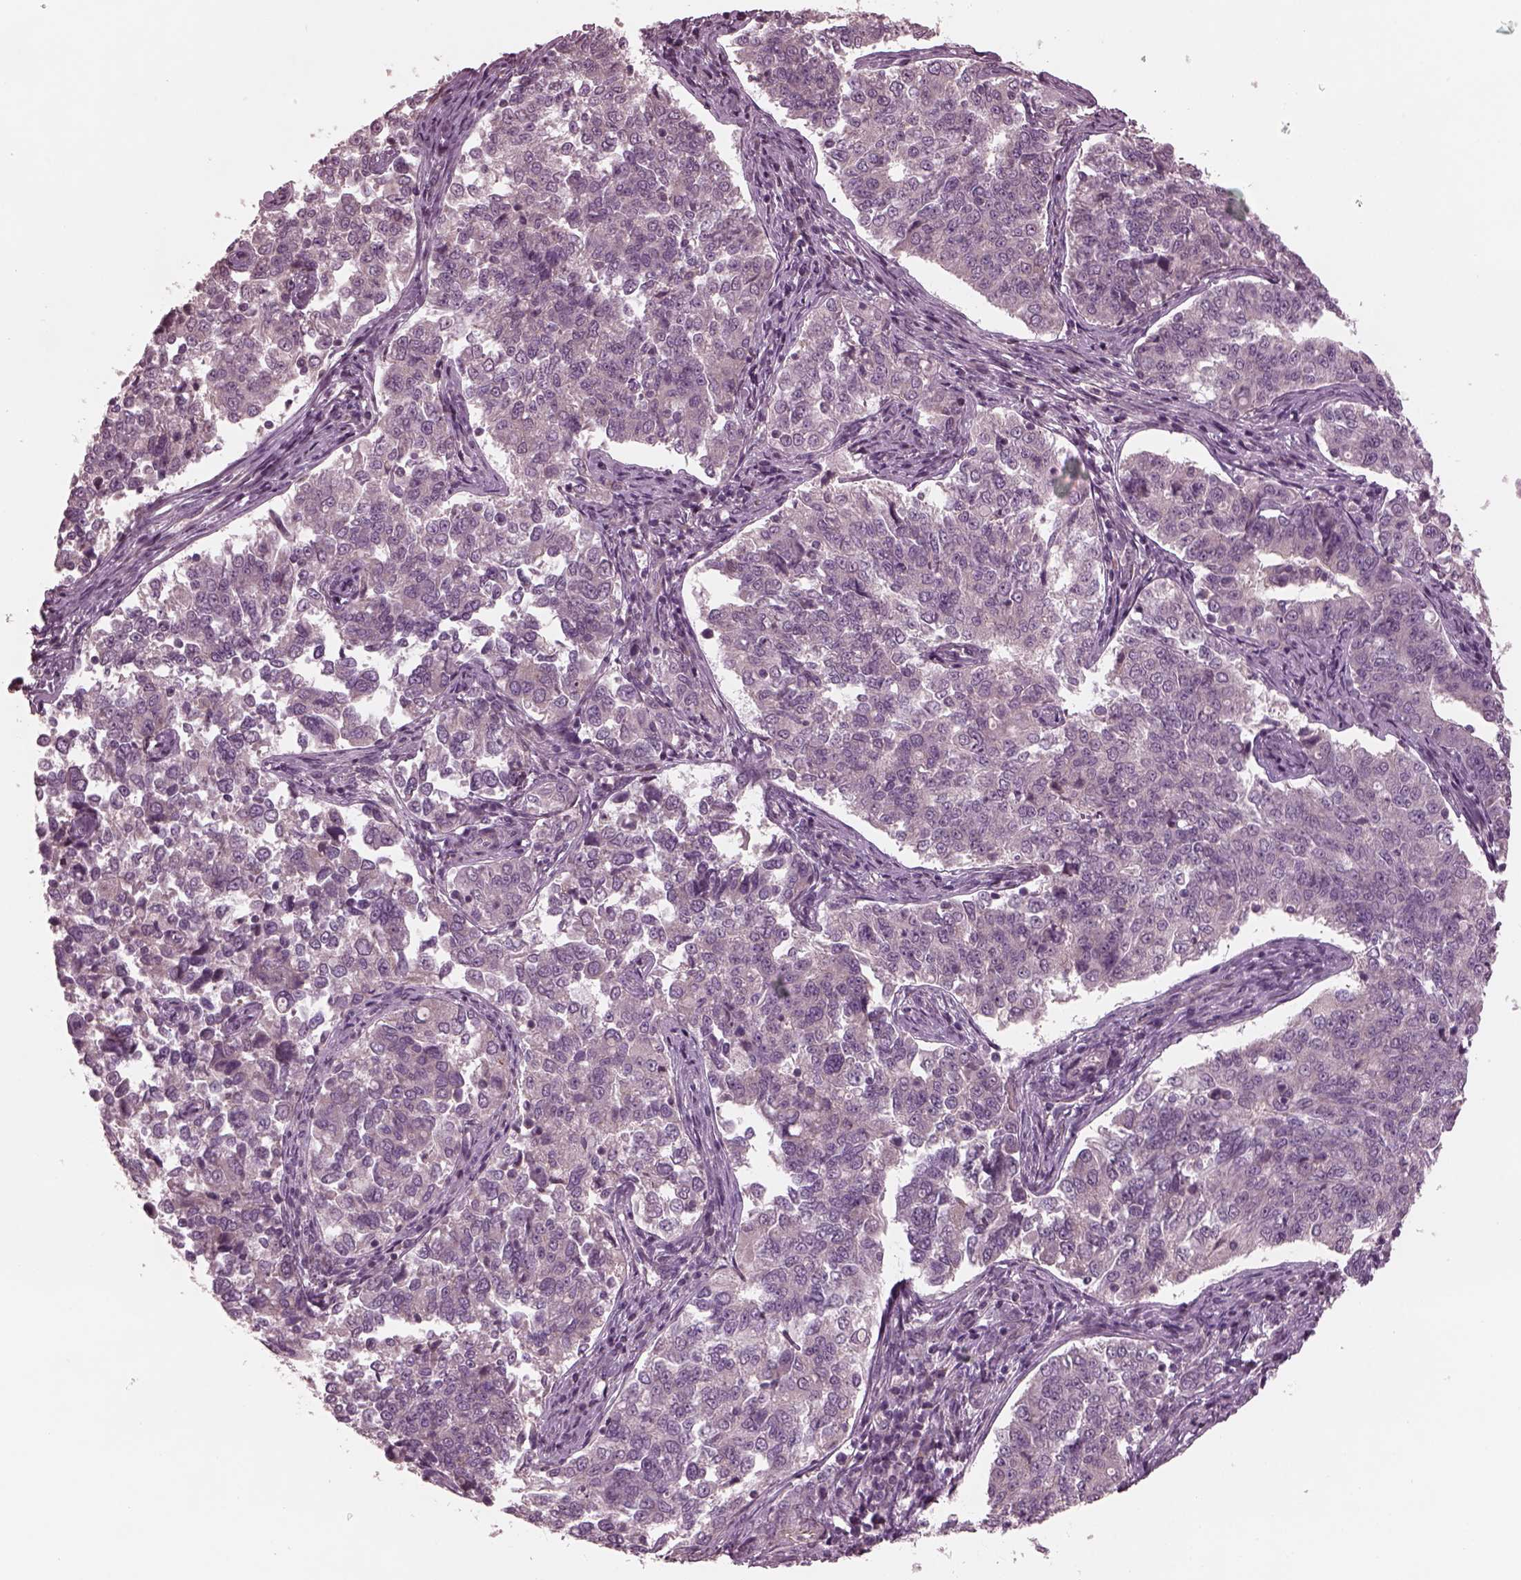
{"staining": {"intensity": "negative", "quantity": "none", "location": "none"}, "tissue": "endometrial cancer", "cell_type": "Tumor cells", "image_type": "cancer", "snomed": [{"axis": "morphology", "description": "Adenocarcinoma, NOS"}, {"axis": "topography", "description": "Endometrium"}], "caption": "There is no significant positivity in tumor cells of adenocarcinoma (endometrial).", "gene": "TUBG1", "patient": {"sex": "female", "age": 43}}